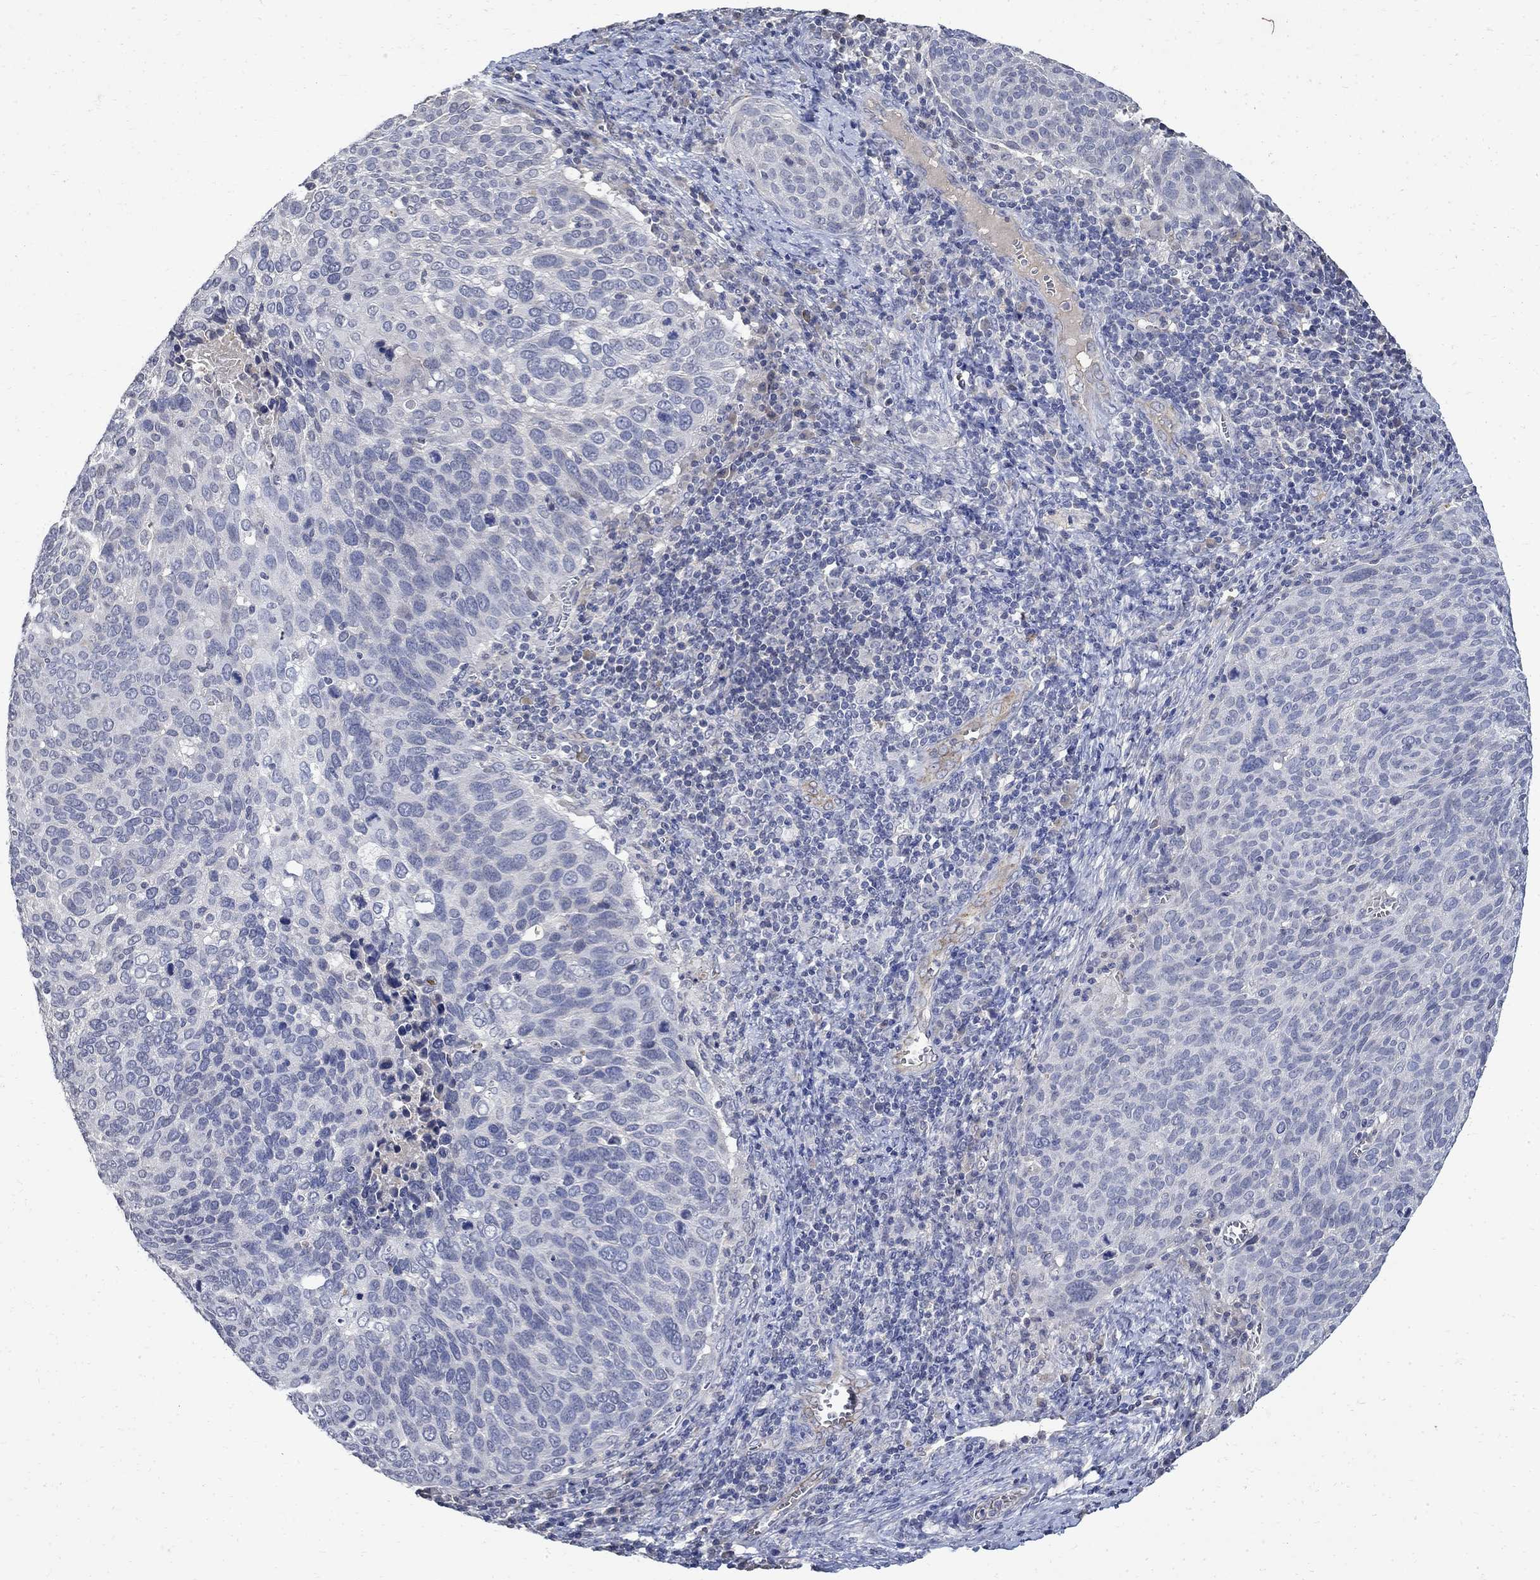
{"staining": {"intensity": "negative", "quantity": "none", "location": "none"}, "tissue": "cervical cancer", "cell_type": "Tumor cells", "image_type": "cancer", "snomed": [{"axis": "morphology", "description": "Squamous cell carcinoma, NOS"}, {"axis": "topography", "description": "Cervix"}], "caption": "Protein analysis of cervical squamous cell carcinoma shows no significant expression in tumor cells.", "gene": "TMEM169", "patient": {"sex": "female", "age": 39}}